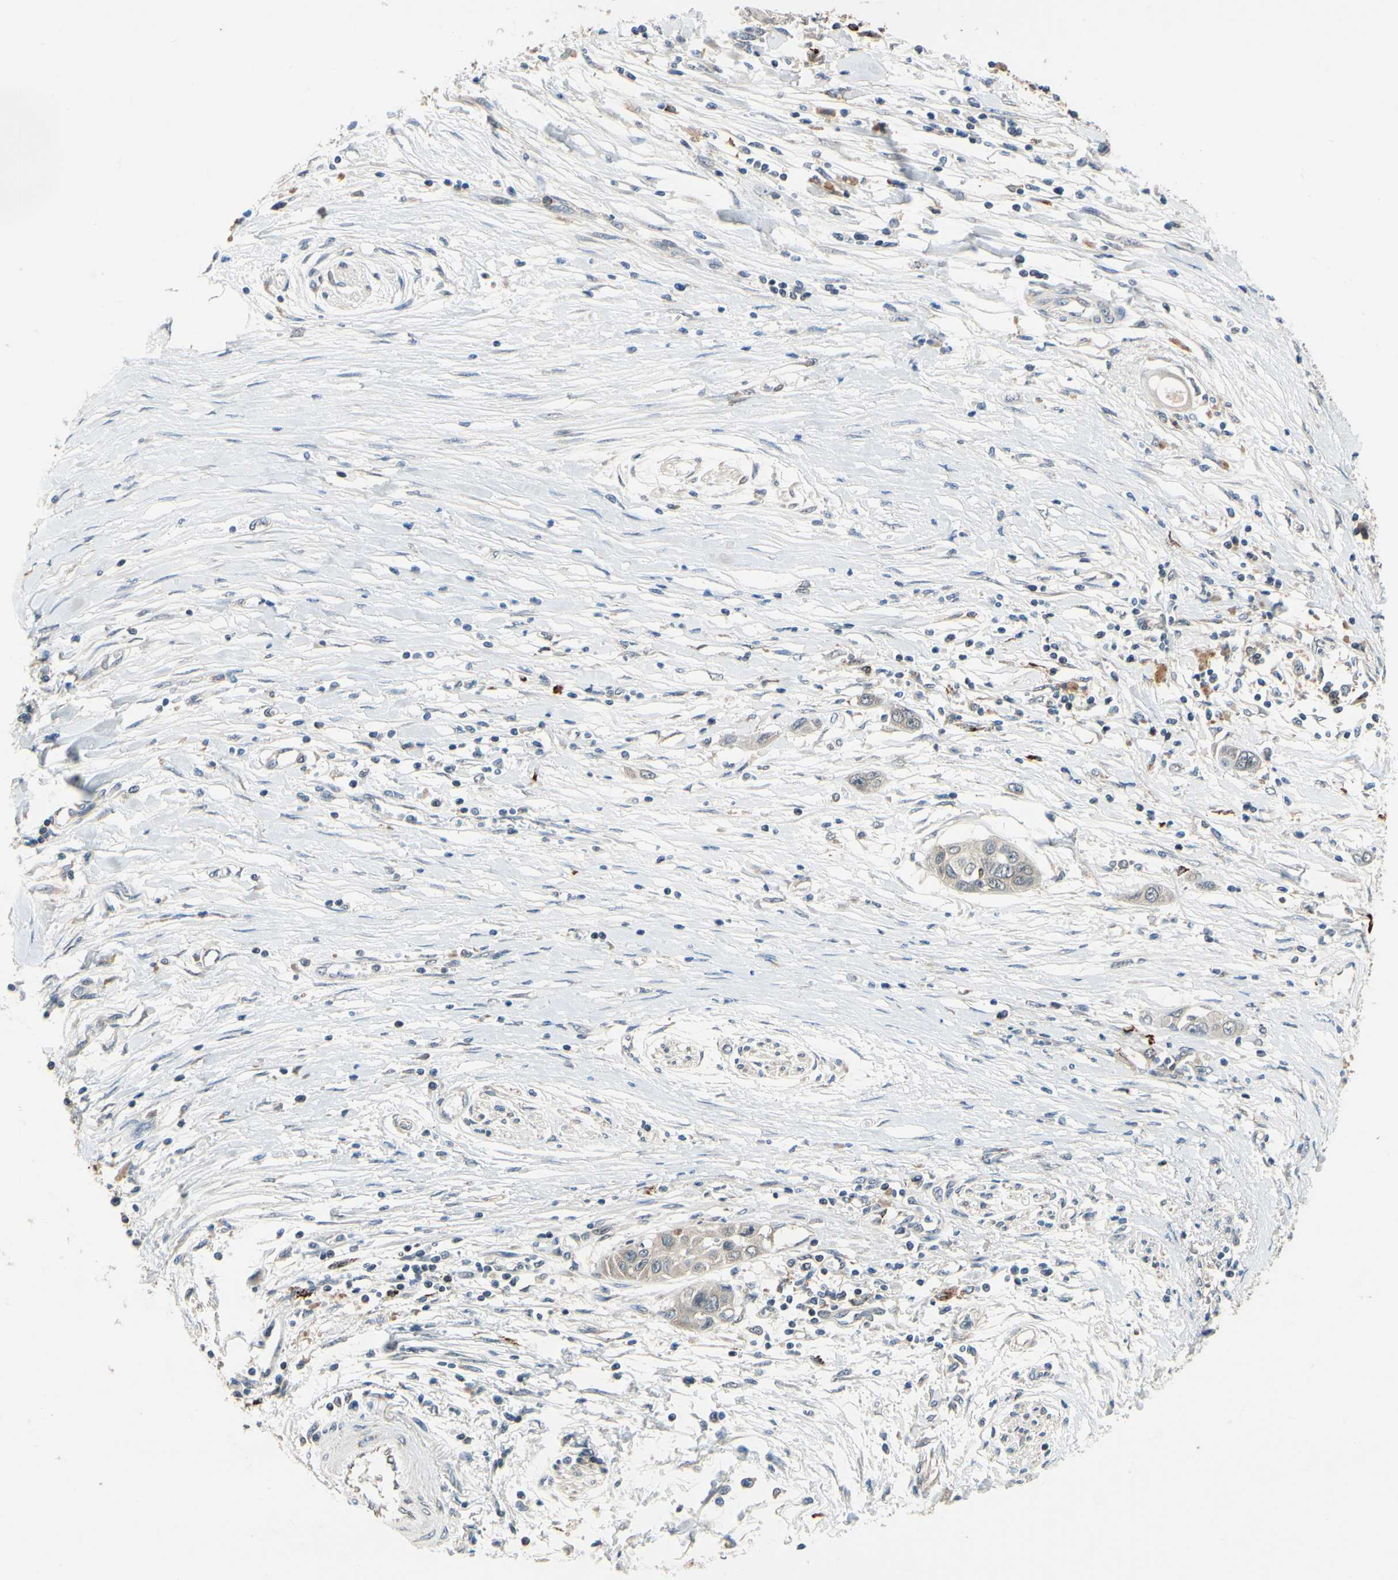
{"staining": {"intensity": "weak", "quantity": "<25%", "location": "cytoplasmic/membranous"}, "tissue": "pancreatic cancer", "cell_type": "Tumor cells", "image_type": "cancer", "snomed": [{"axis": "morphology", "description": "Adenocarcinoma, NOS"}, {"axis": "topography", "description": "Pancreas"}], "caption": "Immunohistochemistry photomicrograph of neoplastic tissue: human adenocarcinoma (pancreatic) stained with DAB (3,3'-diaminobenzidine) exhibits no significant protein staining in tumor cells.", "gene": "ANKHD1", "patient": {"sex": "female", "age": 70}}